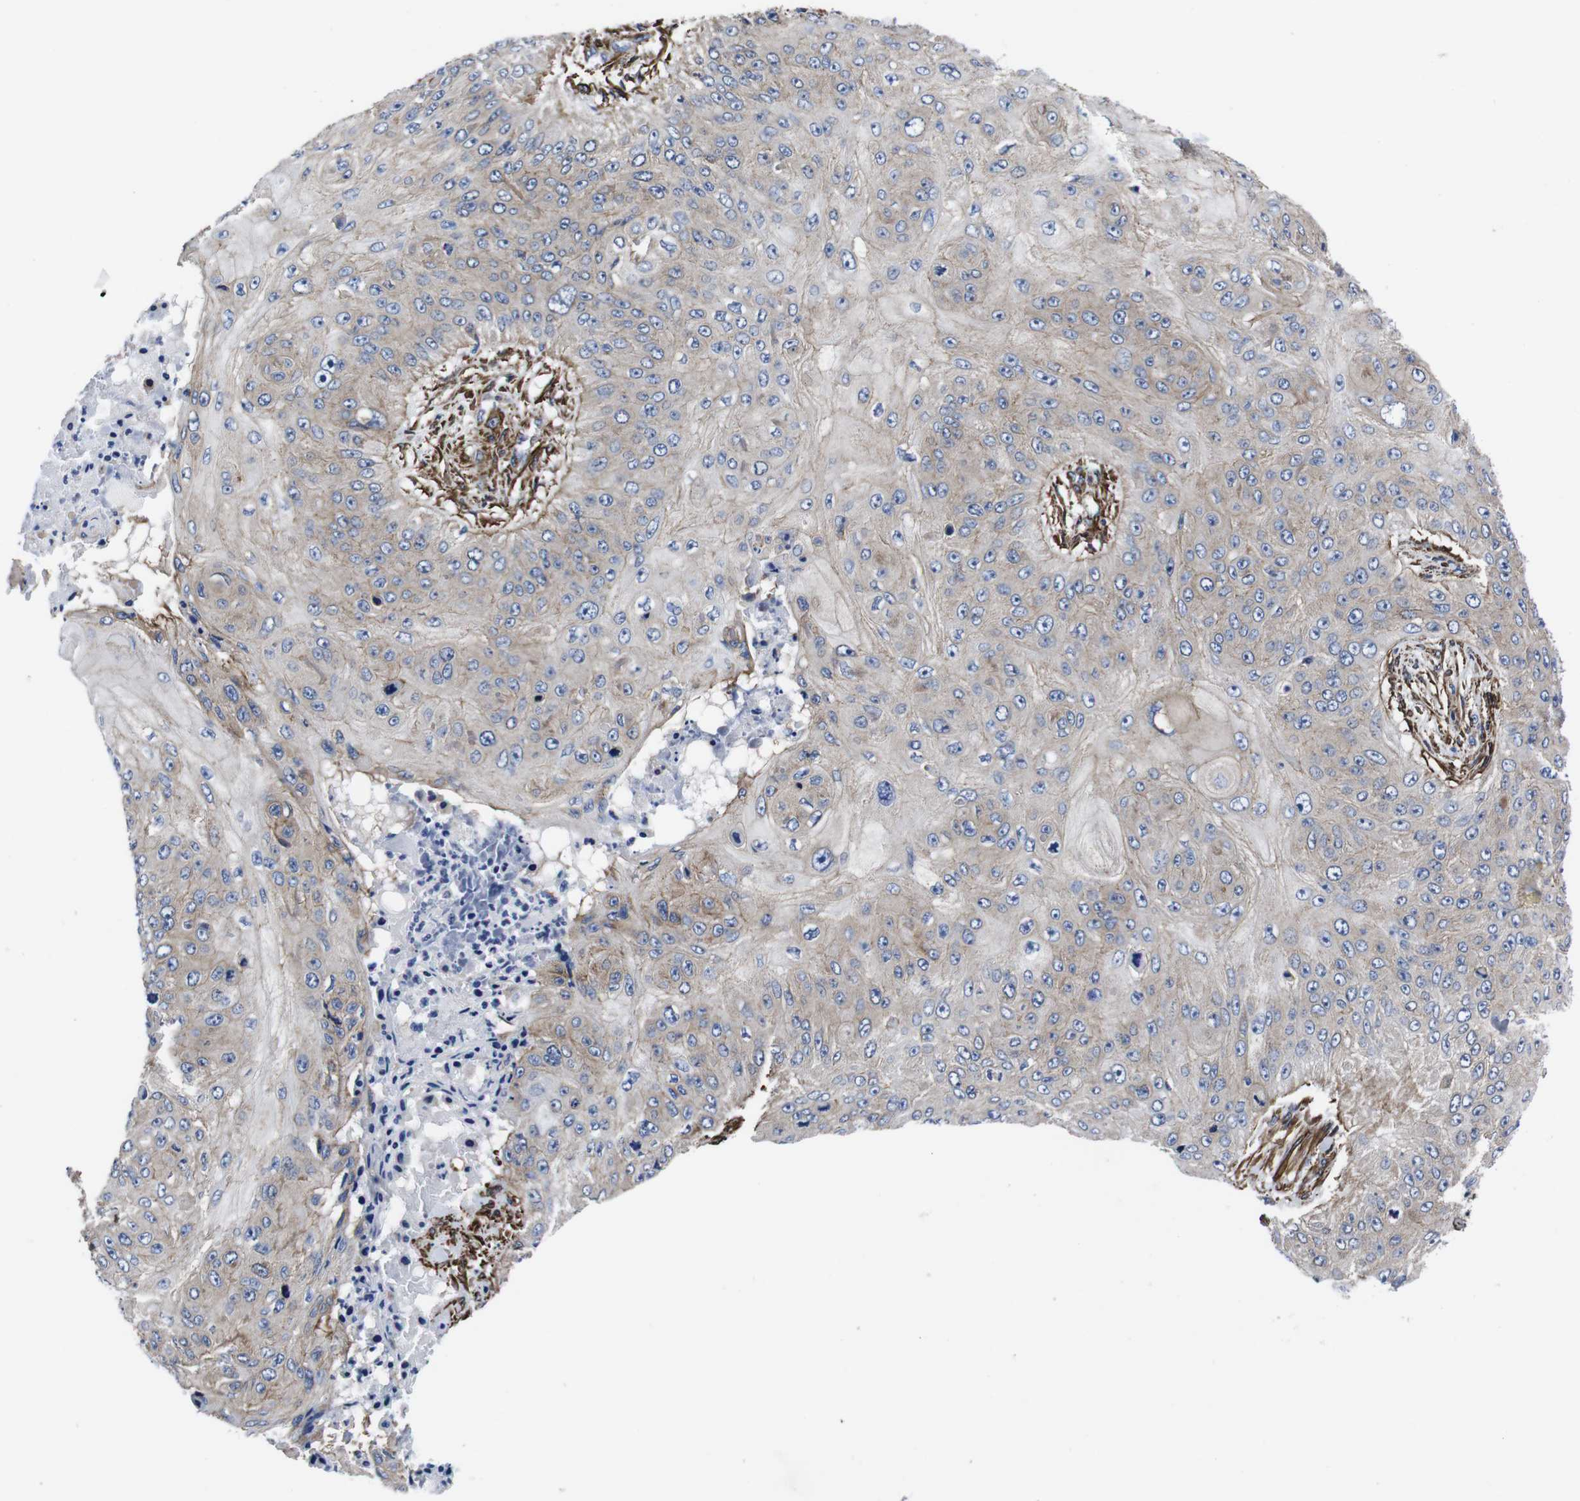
{"staining": {"intensity": "weak", "quantity": "<25%", "location": "cytoplasmic/membranous"}, "tissue": "skin cancer", "cell_type": "Tumor cells", "image_type": "cancer", "snomed": [{"axis": "morphology", "description": "Squamous cell carcinoma, NOS"}, {"axis": "topography", "description": "Skin"}], "caption": "A micrograph of human skin squamous cell carcinoma is negative for staining in tumor cells.", "gene": "WNT10A", "patient": {"sex": "female", "age": 80}}